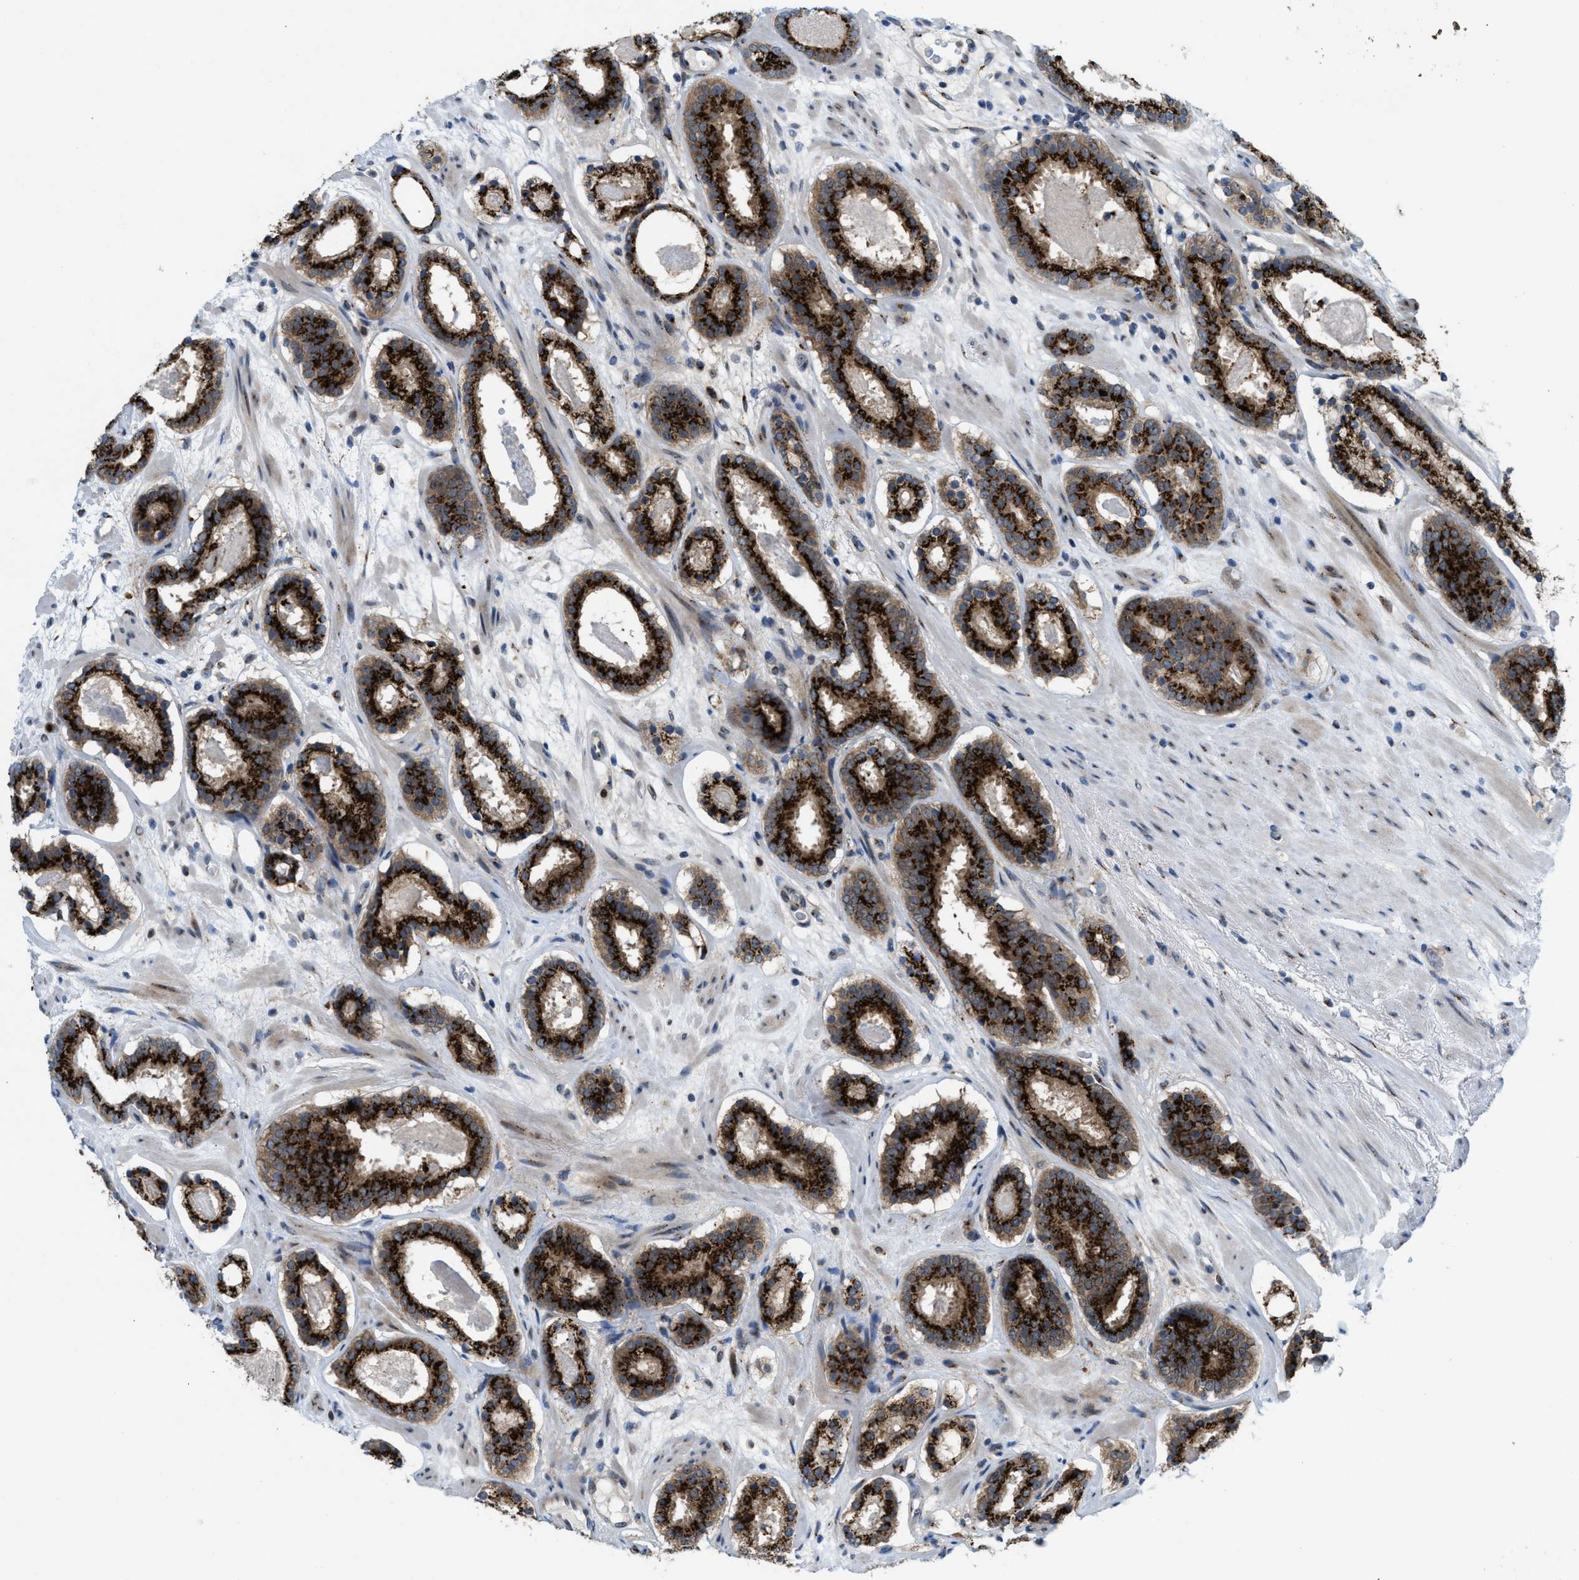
{"staining": {"intensity": "strong", "quantity": ">75%", "location": "cytoplasmic/membranous"}, "tissue": "prostate cancer", "cell_type": "Tumor cells", "image_type": "cancer", "snomed": [{"axis": "morphology", "description": "Adenocarcinoma, Low grade"}, {"axis": "topography", "description": "Prostate"}], "caption": "This is an image of immunohistochemistry (IHC) staining of adenocarcinoma (low-grade) (prostate), which shows strong staining in the cytoplasmic/membranous of tumor cells.", "gene": "SLC38A10", "patient": {"sex": "male", "age": 69}}